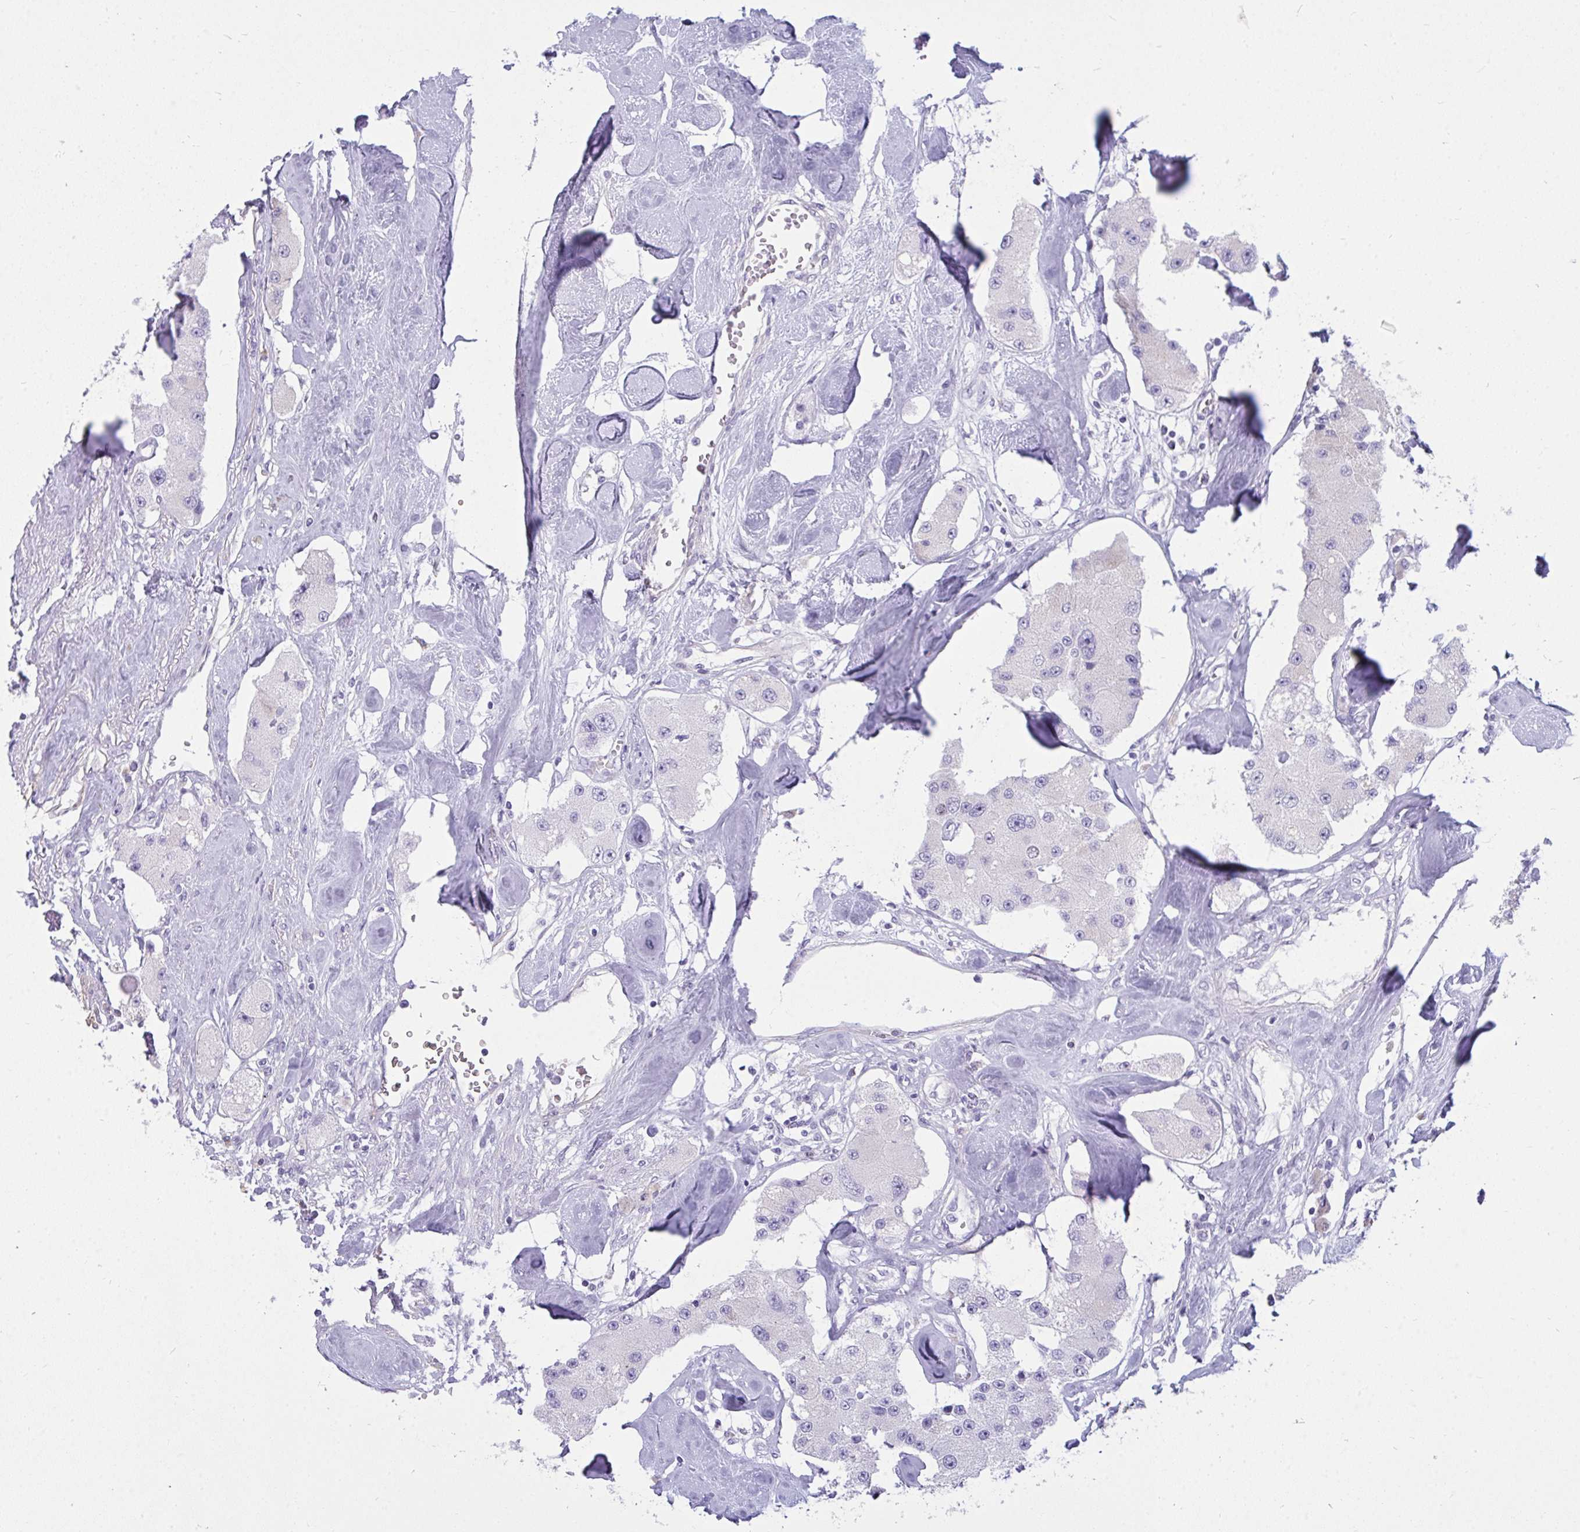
{"staining": {"intensity": "negative", "quantity": "none", "location": "none"}, "tissue": "carcinoid", "cell_type": "Tumor cells", "image_type": "cancer", "snomed": [{"axis": "morphology", "description": "Carcinoid, malignant, NOS"}, {"axis": "topography", "description": "Pancreas"}], "caption": "Tumor cells show no significant protein expression in carcinoid.", "gene": "SUZ12", "patient": {"sex": "male", "age": 41}}